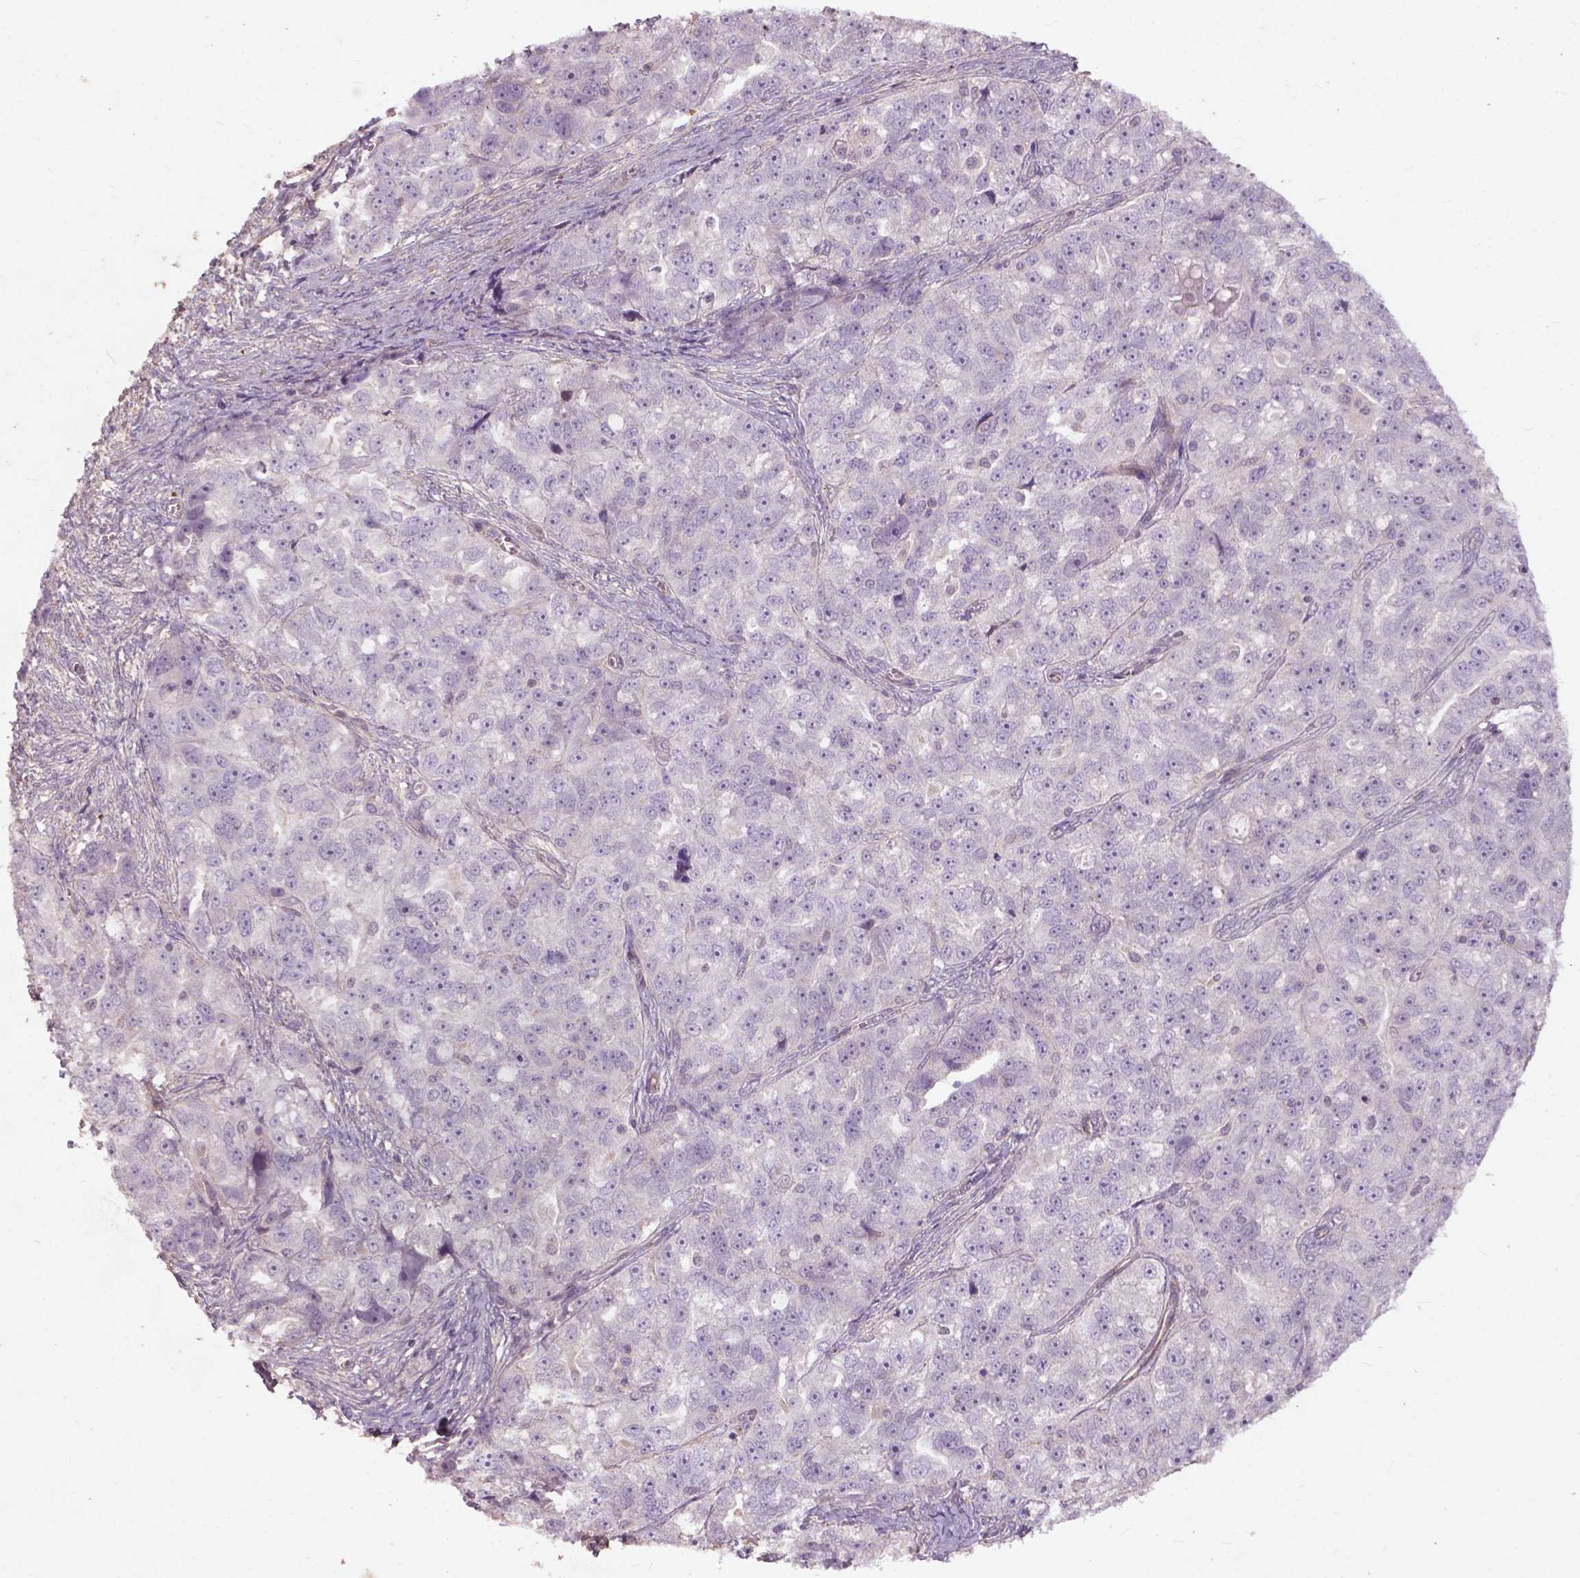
{"staining": {"intensity": "negative", "quantity": "none", "location": "none"}, "tissue": "ovarian cancer", "cell_type": "Tumor cells", "image_type": "cancer", "snomed": [{"axis": "morphology", "description": "Cystadenocarcinoma, serous, NOS"}, {"axis": "topography", "description": "Ovary"}], "caption": "Immunohistochemistry of ovarian serous cystadenocarcinoma reveals no expression in tumor cells.", "gene": "RFPL4B", "patient": {"sex": "female", "age": 51}}